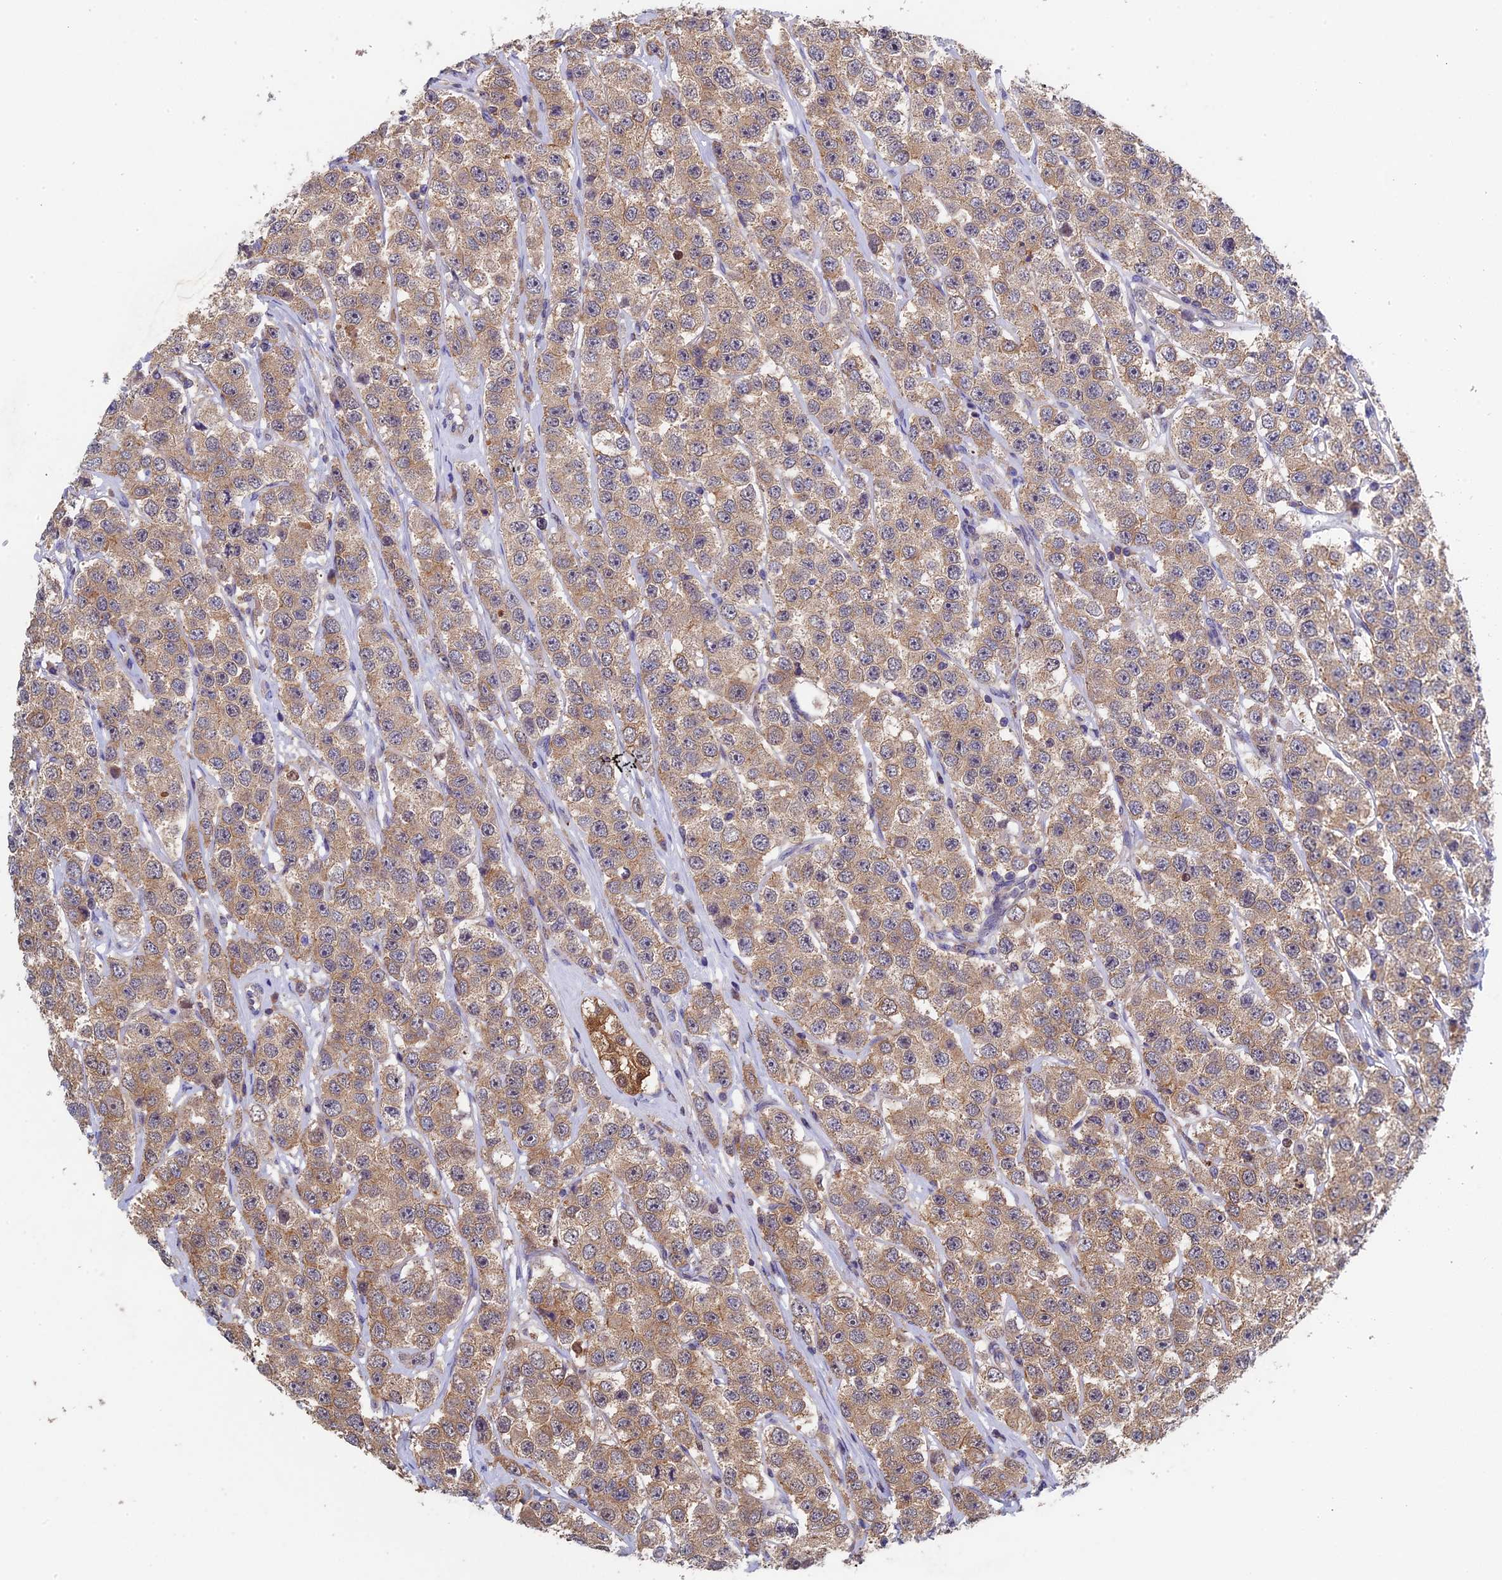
{"staining": {"intensity": "moderate", "quantity": ">75%", "location": "cytoplasmic/membranous"}, "tissue": "testis cancer", "cell_type": "Tumor cells", "image_type": "cancer", "snomed": [{"axis": "morphology", "description": "Seminoma, NOS"}, {"axis": "topography", "description": "Testis"}], "caption": "IHC of human testis cancer exhibits medium levels of moderate cytoplasmic/membranous positivity in approximately >75% of tumor cells. The staining is performed using DAB brown chromogen to label protein expression. The nuclei are counter-stained blue using hematoxylin.", "gene": "LCMT1", "patient": {"sex": "male", "age": 28}}